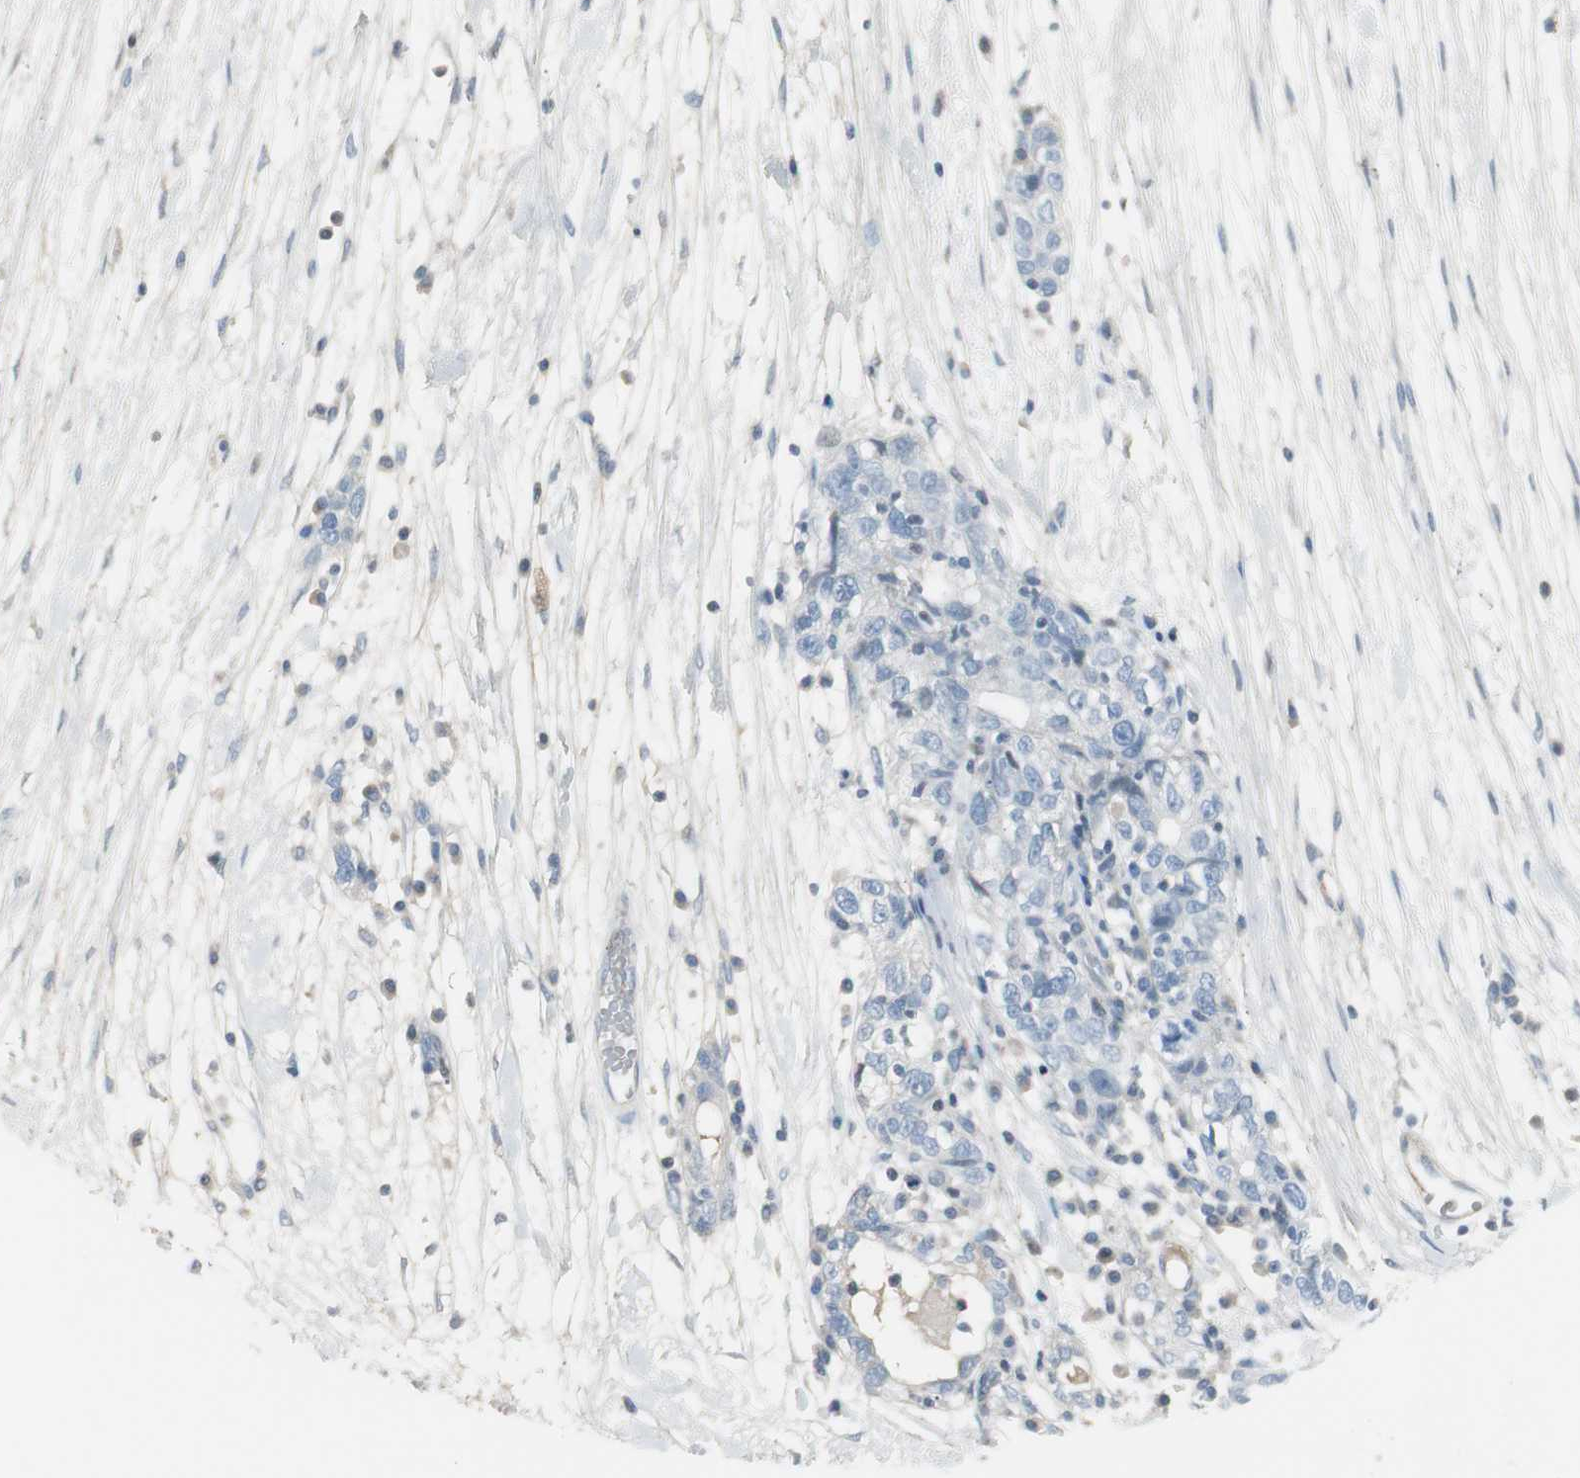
{"staining": {"intensity": "negative", "quantity": "none", "location": "none"}, "tissue": "ovarian cancer", "cell_type": "Tumor cells", "image_type": "cancer", "snomed": [{"axis": "morphology", "description": "Cystadenocarcinoma, serous, NOS"}, {"axis": "topography", "description": "Ovary"}], "caption": "High magnification brightfield microscopy of ovarian cancer (serous cystadenocarcinoma) stained with DAB (3,3'-diaminobenzidine) (brown) and counterstained with hematoxylin (blue): tumor cells show no significant staining.", "gene": "CACNA2D1", "patient": {"sex": "female", "age": 71}}